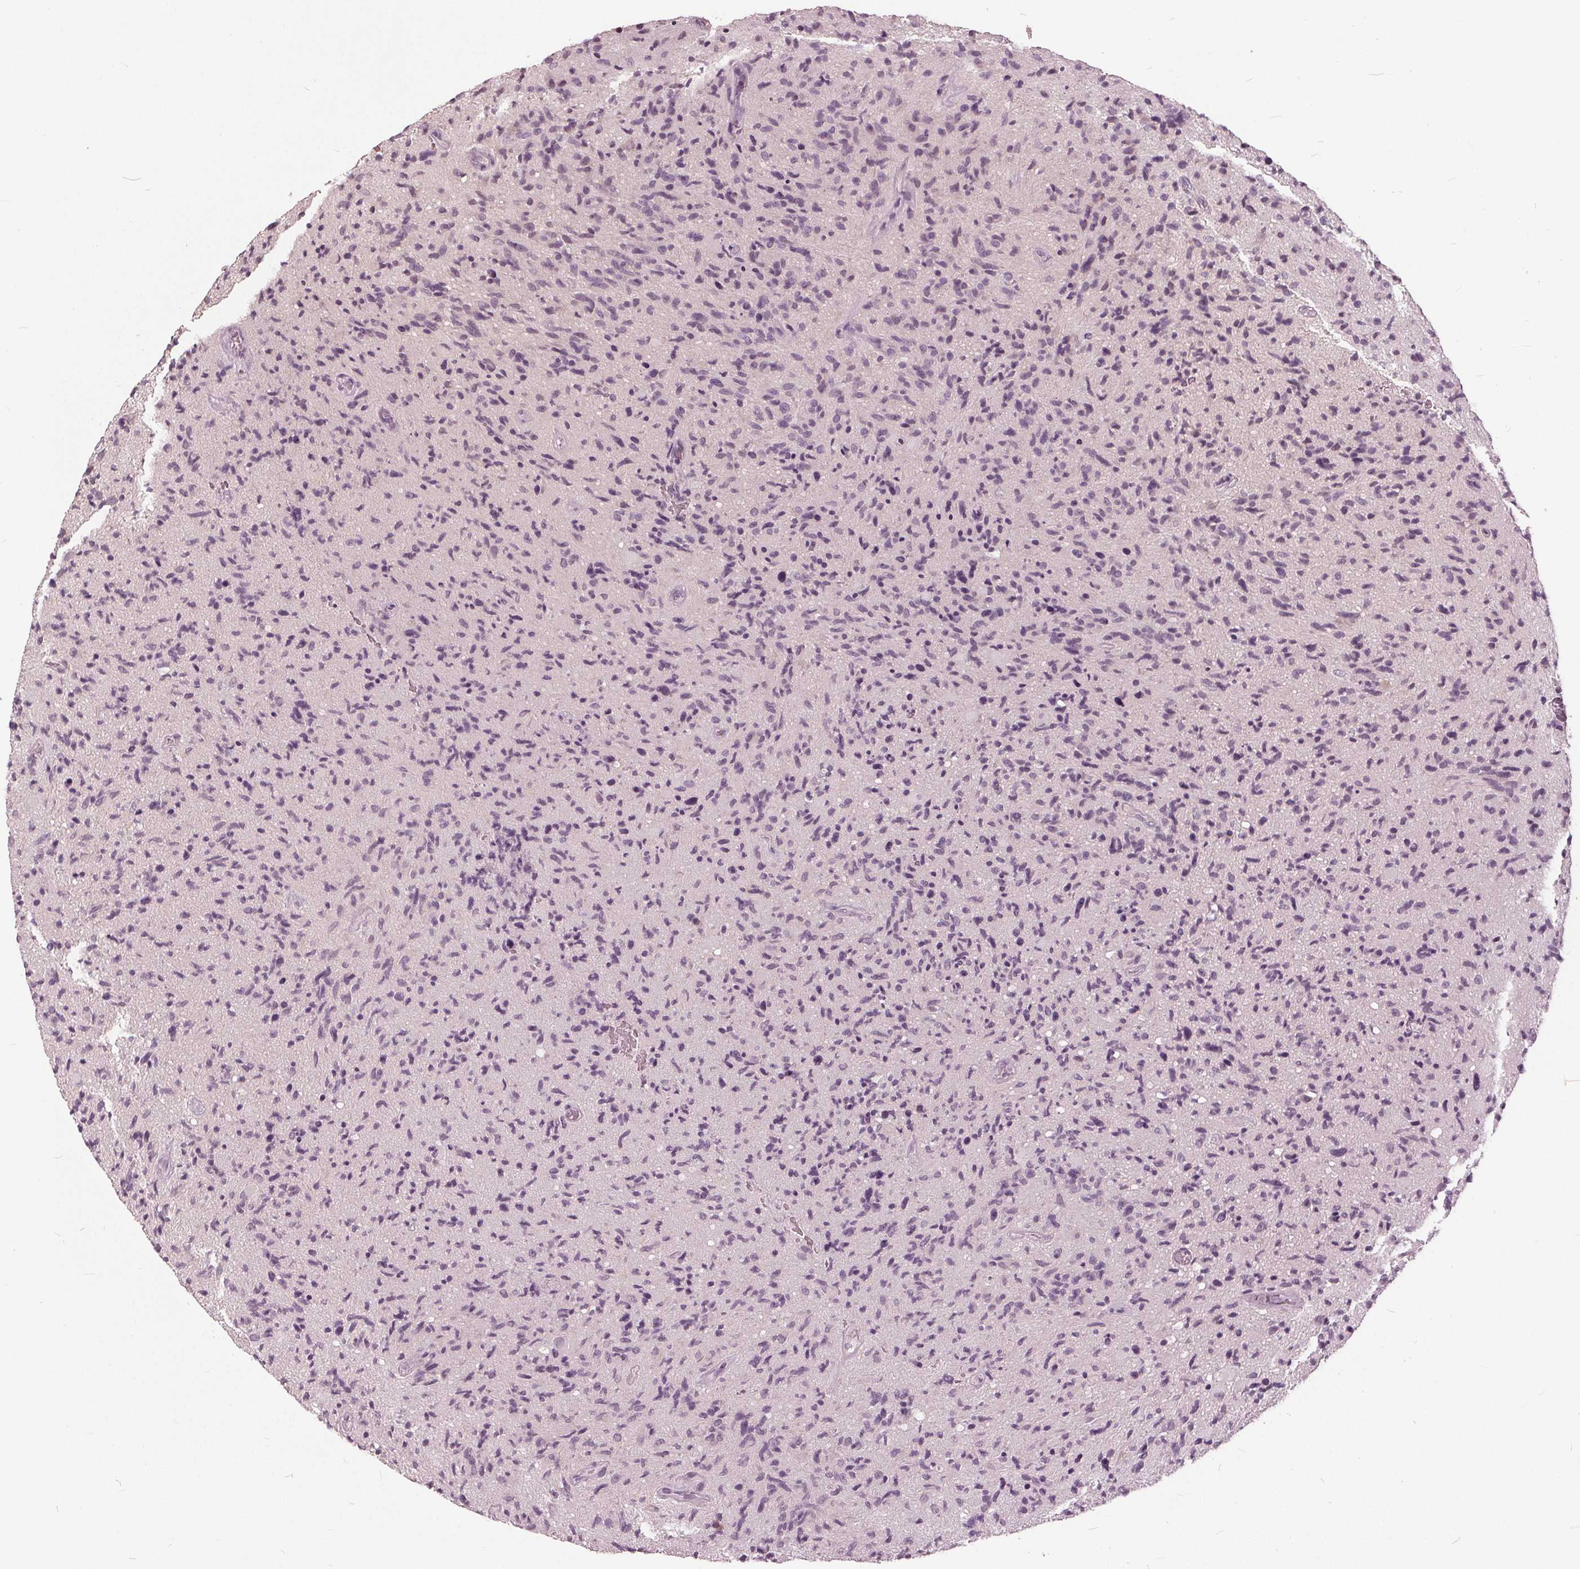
{"staining": {"intensity": "negative", "quantity": "none", "location": "none"}, "tissue": "glioma", "cell_type": "Tumor cells", "image_type": "cancer", "snomed": [{"axis": "morphology", "description": "Glioma, malignant, High grade"}, {"axis": "topography", "description": "Brain"}], "caption": "Immunohistochemistry photomicrograph of neoplastic tissue: glioma stained with DAB (3,3'-diaminobenzidine) shows no significant protein staining in tumor cells.", "gene": "KLK13", "patient": {"sex": "male", "age": 54}}